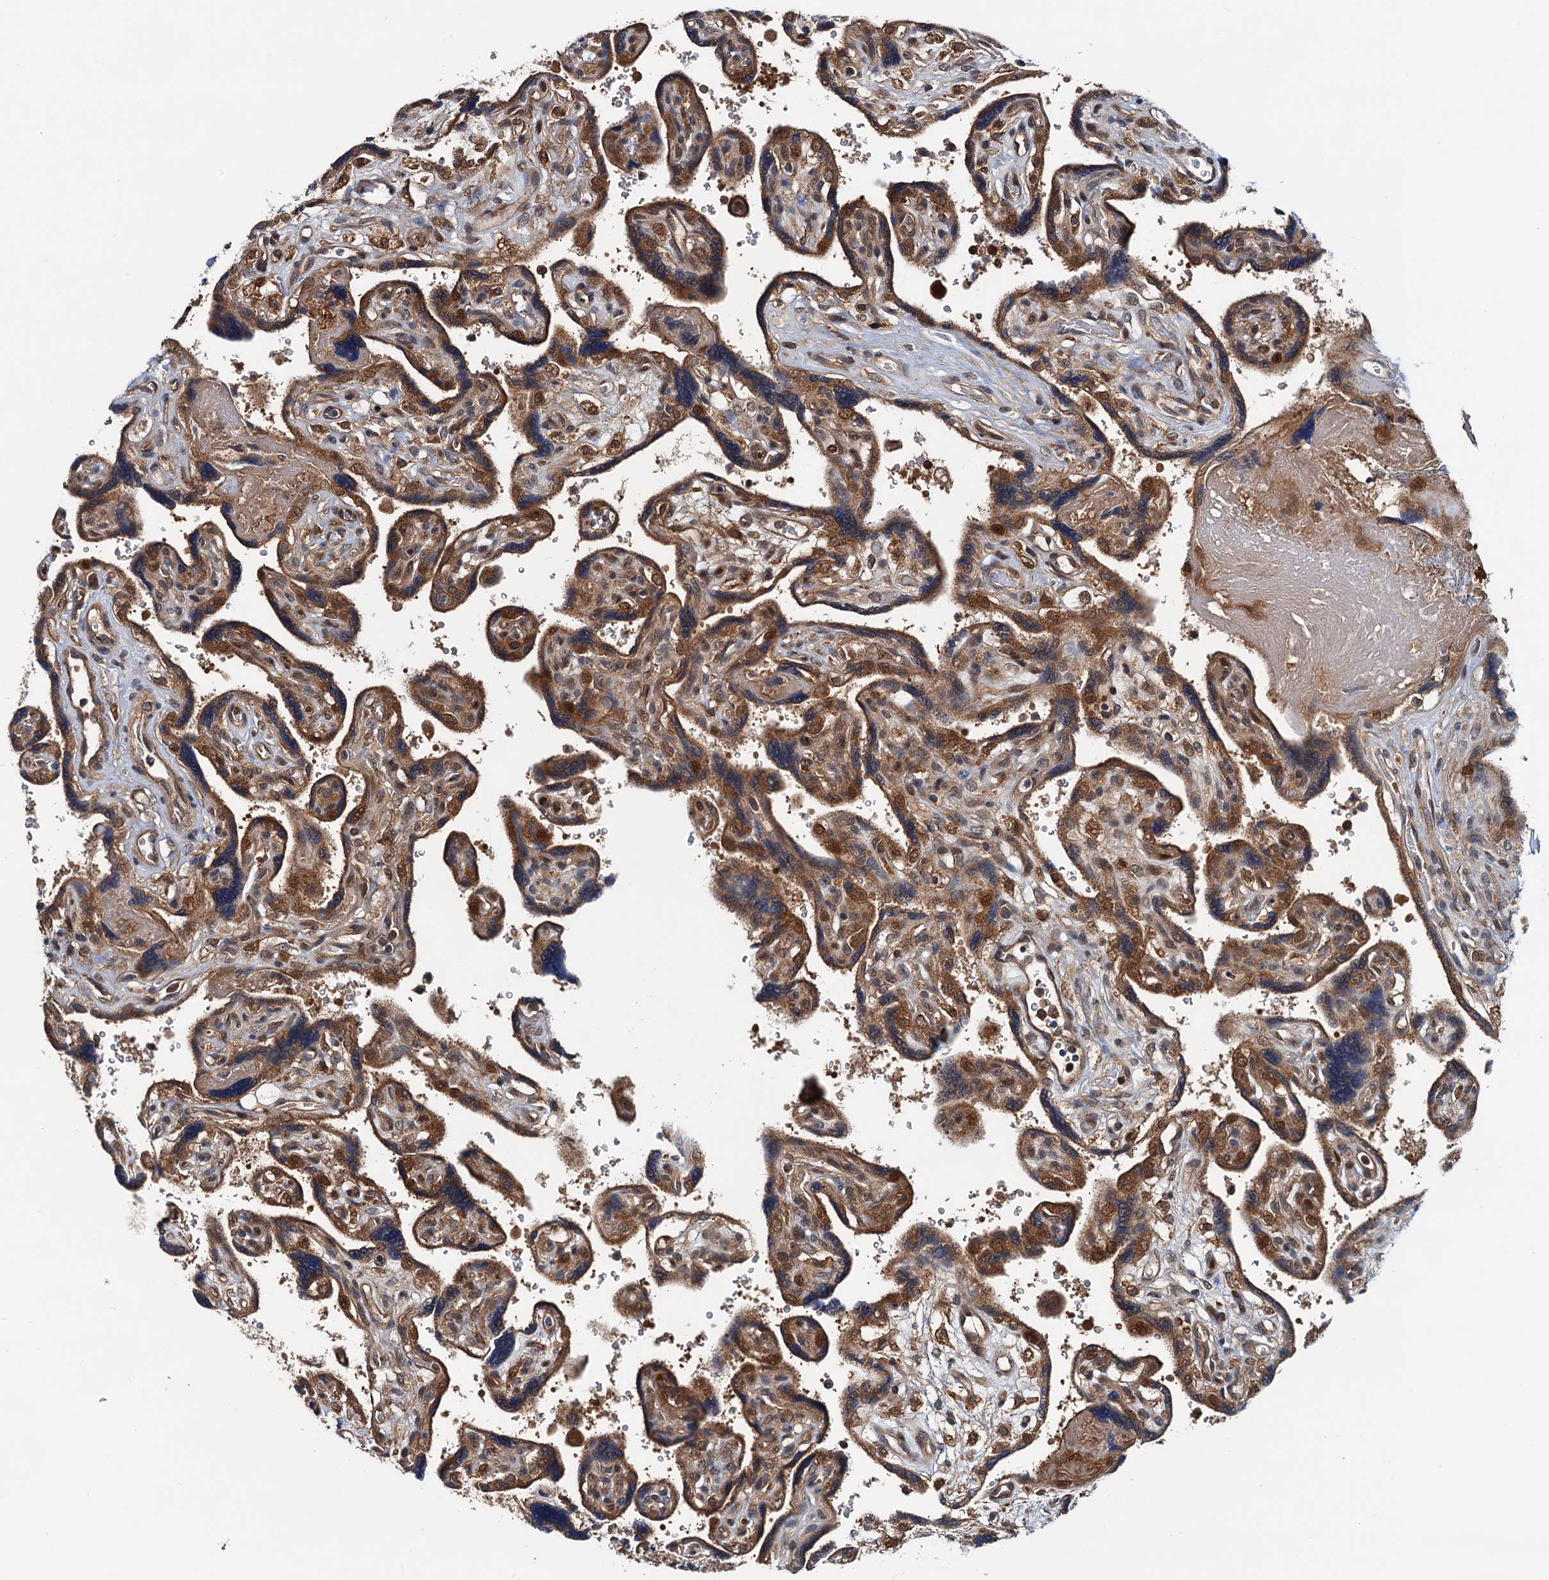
{"staining": {"intensity": "moderate", "quantity": ">75%", "location": "cytoplasmic/membranous"}, "tissue": "placenta", "cell_type": "Trophoblastic cells", "image_type": "normal", "snomed": [{"axis": "morphology", "description": "Normal tissue, NOS"}, {"axis": "topography", "description": "Placenta"}], "caption": "The image reveals staining of normal placenta, revealing moderate cytoplasmic/membranous protein expression (brown color) within trophoblastic cells.", "gene": "AAGAB", "patient": {"sex": "female", "age": 39}}